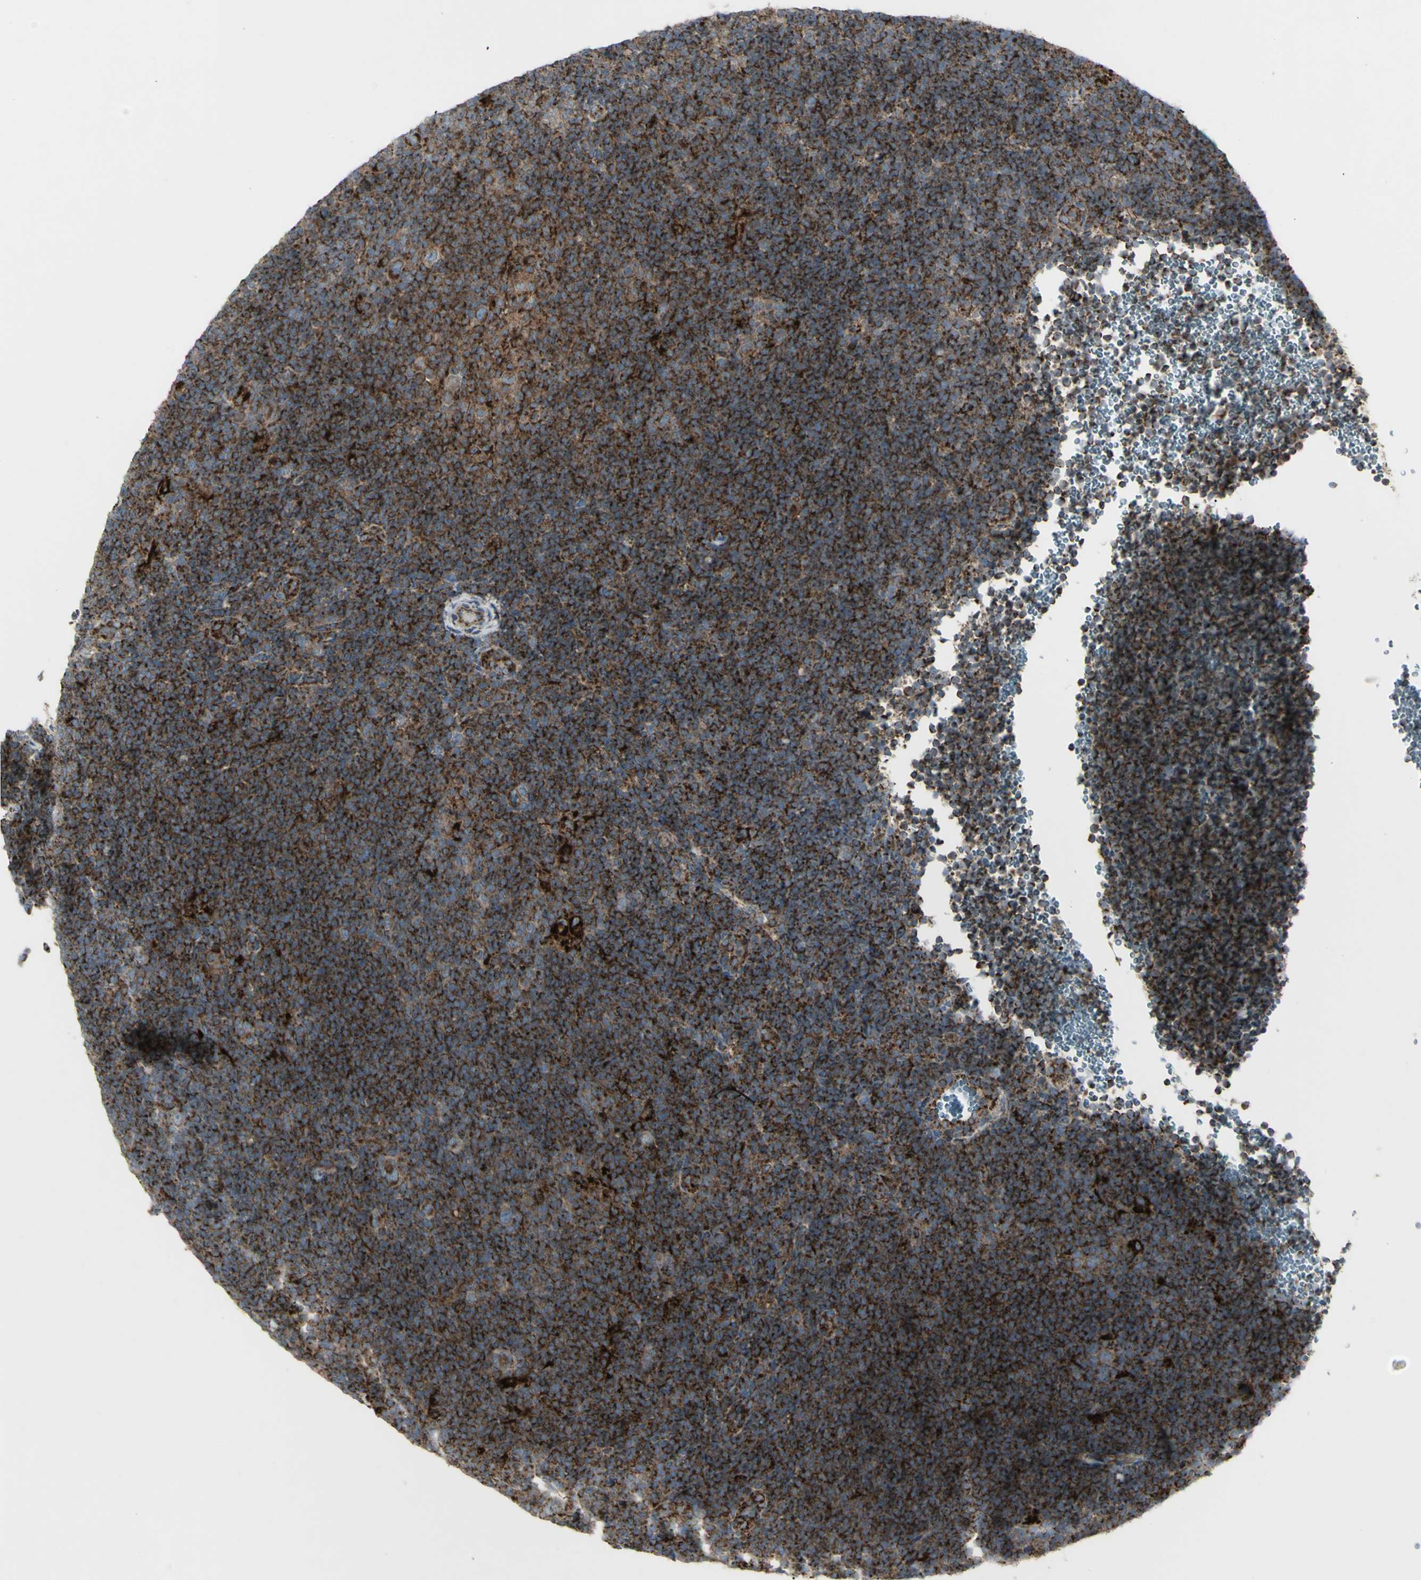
{"staining": {"intensity": "strong", "quantity": ">75%", "location": "cytoplasmic/membranous"}, "tissue": "lymphoma", "cell_type": "Tumor cells", "image_type": "cancer", "snomed": [{"axis": "morphology", "description": "Hodgkin's disease, NOS"}, {"axis": "topography", "description": "Lymph node"}], "caption": "A brown stain highlights strong cytoplasmic/membranous positivity of a protein in Hodgkin's disease tumor cells.", "gene": "CYB5R1", "patient": {"sex": "female", "age": 57}}